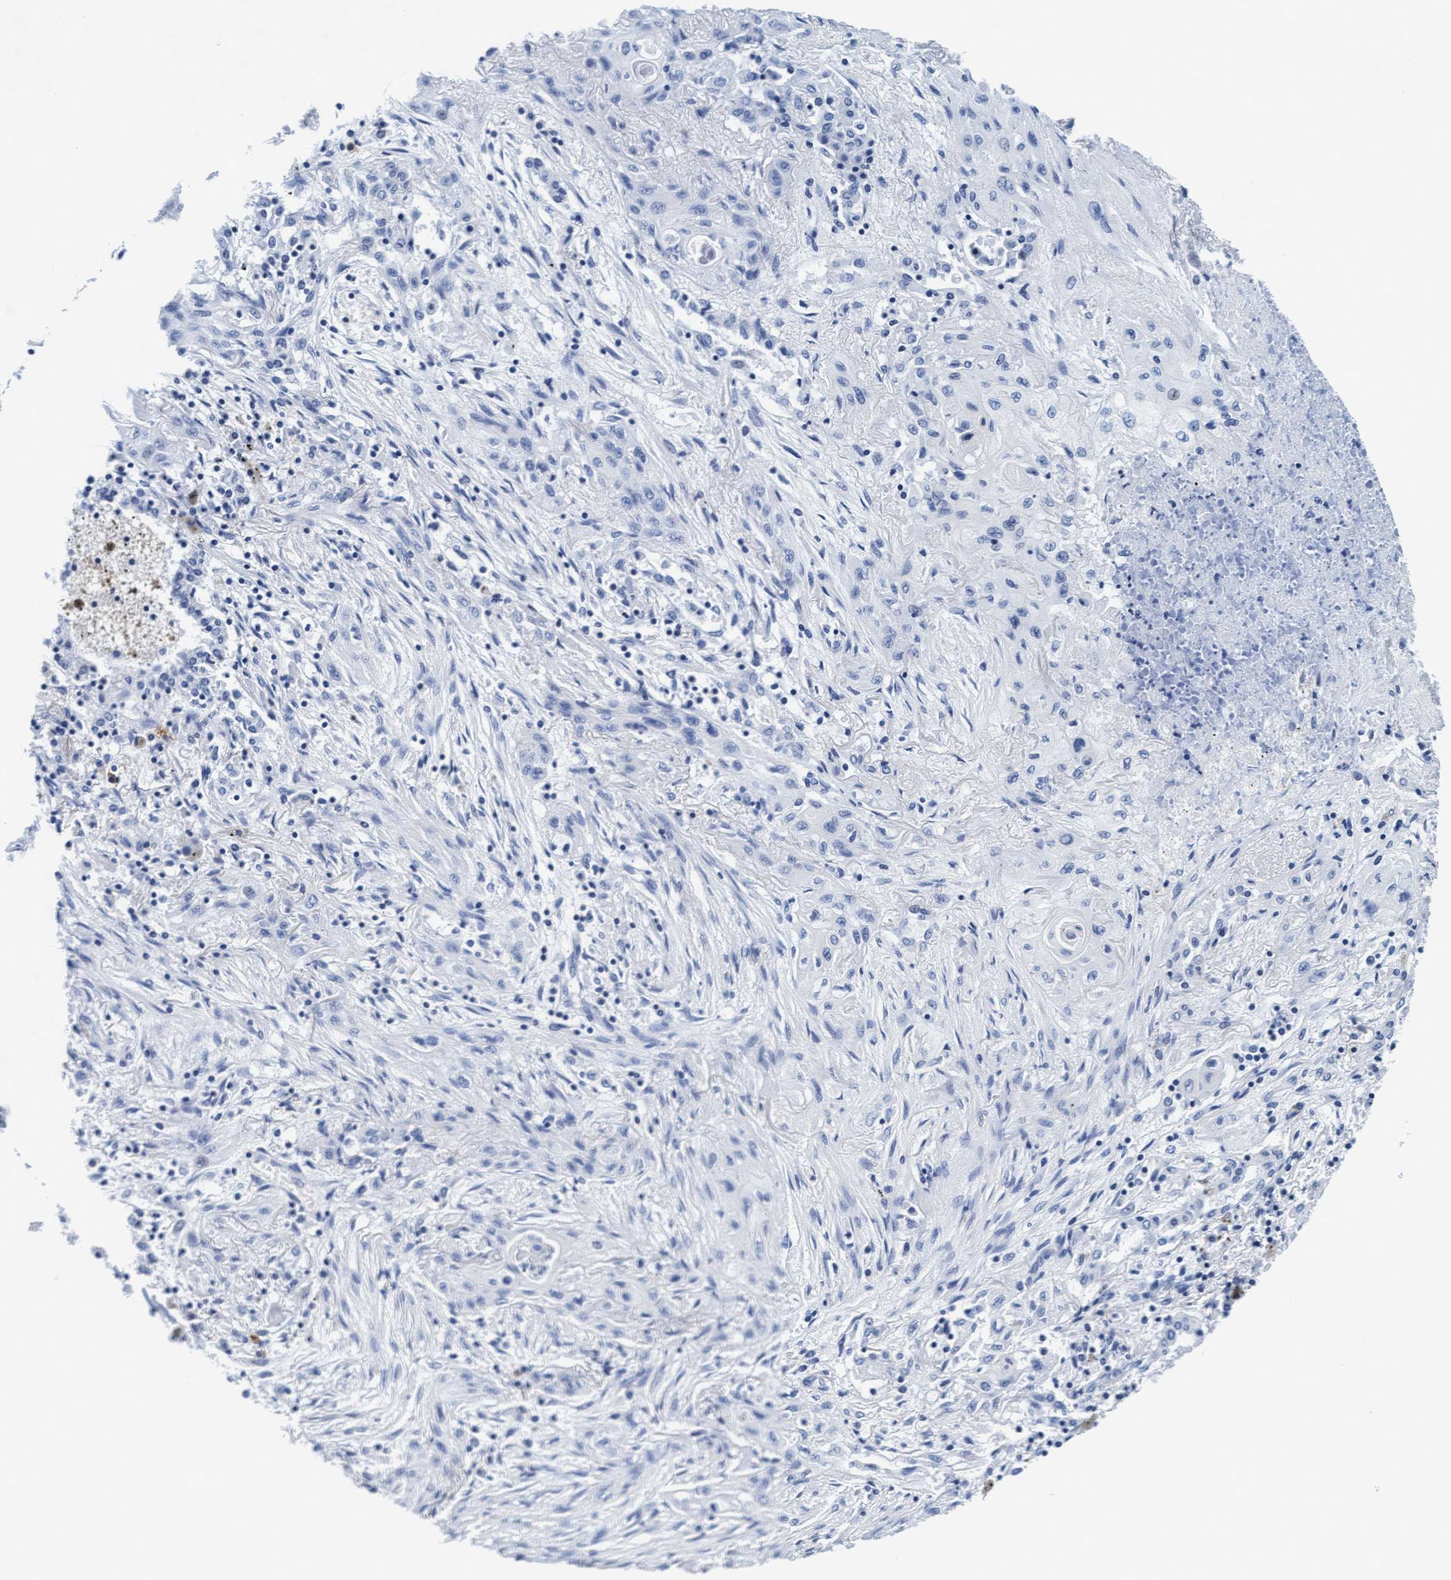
{"staining": {"intensity": "negative", "quantity": "none", "location": "none"}, "tissue": "lung cancer", "cell_type": "Tumor cells", "image_type": "cancer", "snomed": [{"axis": "morphology", "description": "Squamous cell carcinoma, NOS"}, {"axis": "topography", "description": "Lung"}], "caption": "Lung cancer was stained to show a protein in brown. There is no significant expression in tumor cells. Brightfield microscopy of immunohistochemistry stained with DAB (3,3'-diaminobenzidine) (brown) and hematoxylin (blue), captured at high magnification.", "gene": "ARSG", "patient": {"sex": "female", "age": 47}}